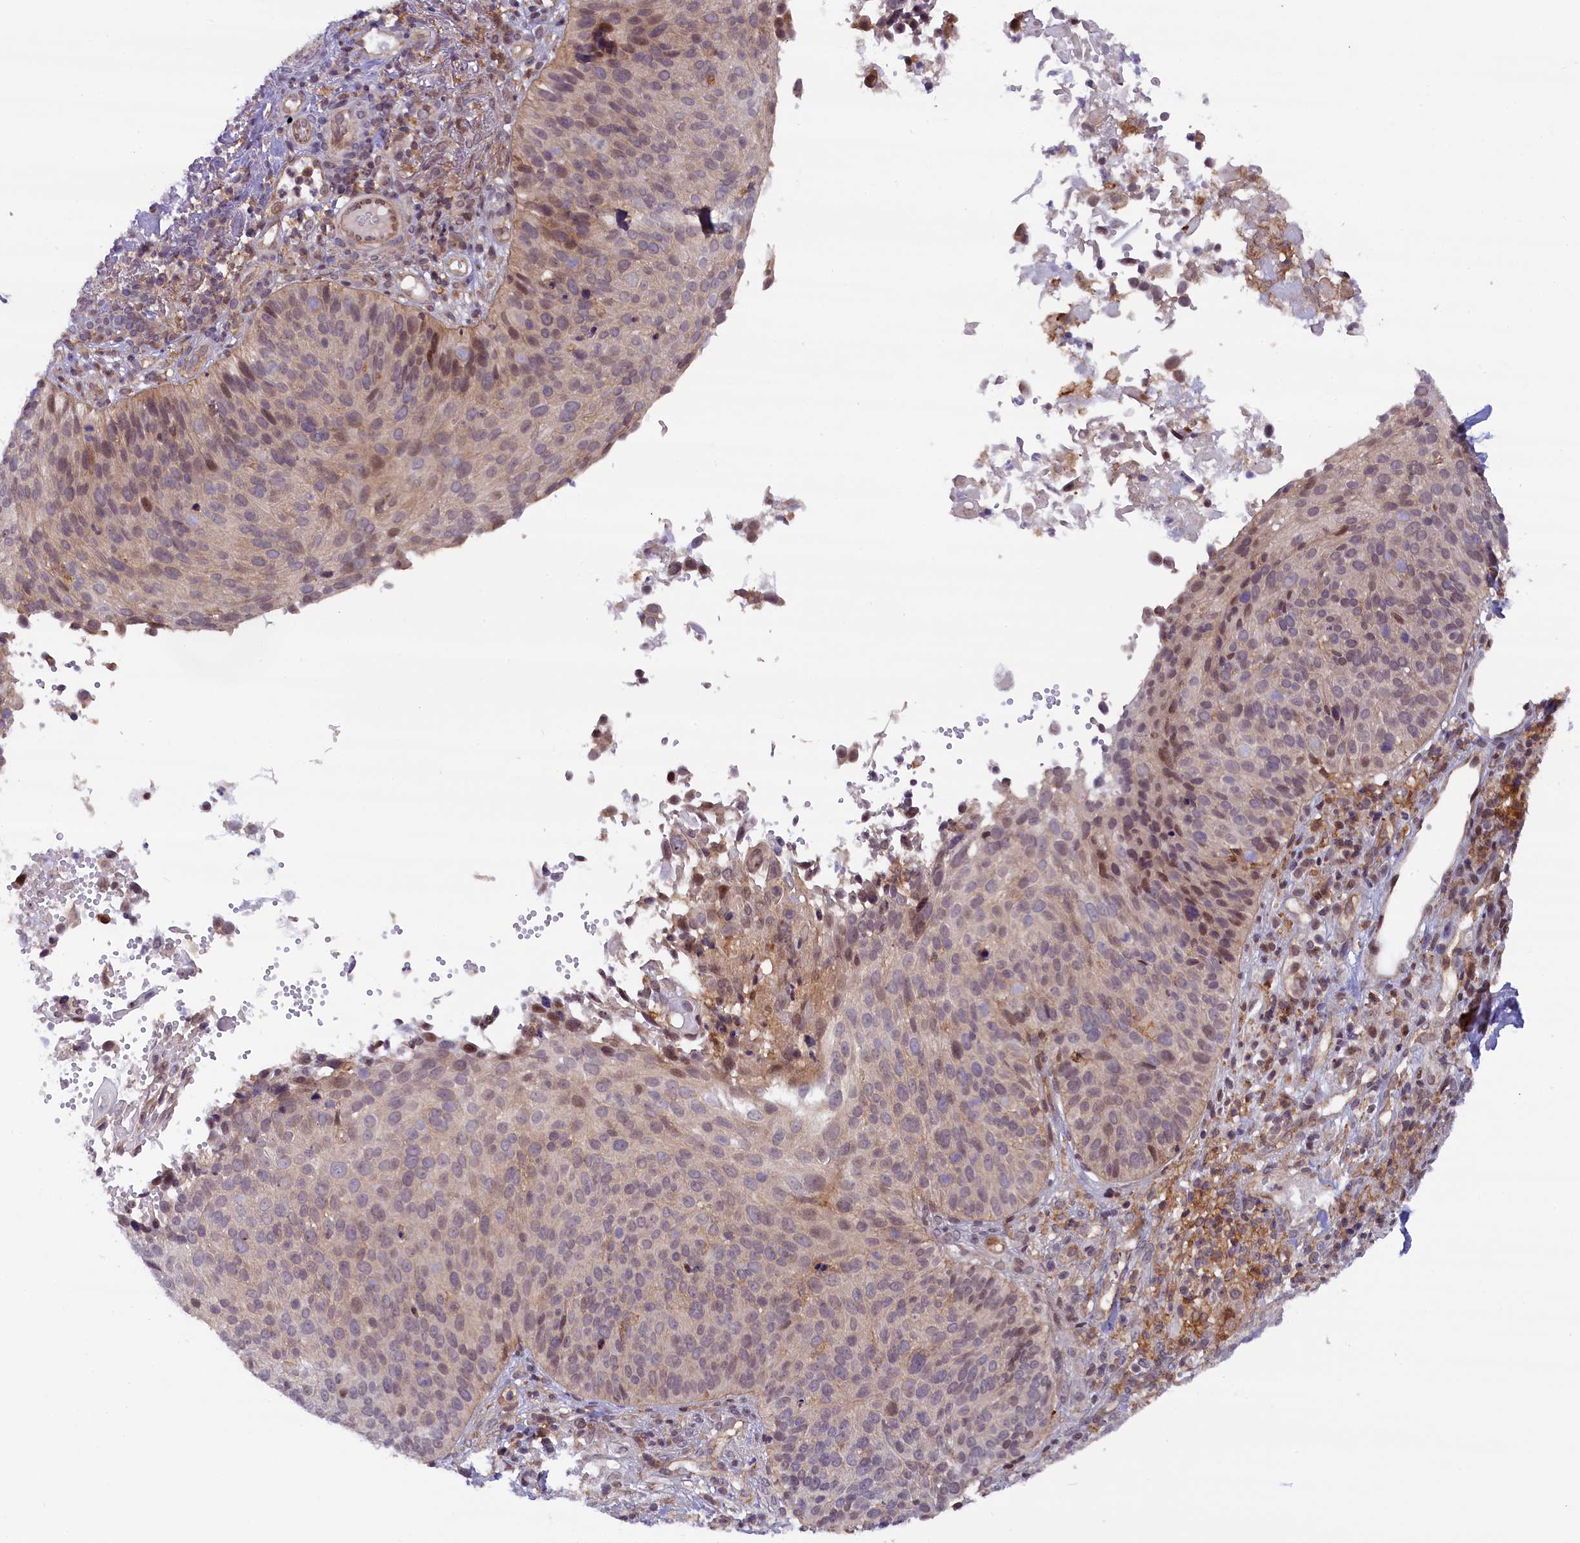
{"staining": {"intensity": "moderate", "quantity": "<25%", "location": "nuclear"}, "tissue": "cervical cancer", "cell_type": "Tumor cells", "image_type": "cancer", "snomed": [{"axis": "morphology", "description": "Squamous cell carcinoma, NOS"}, {"axis": "topography", "description": "Cervix"}], "caption": "Immunohistochemical staining of cervical cancer displays low levels of moderate nuclear expression in about <25% of tumor cells. The staining was performed using DAB to visualize the protein expression in brown, while the nuclei were stained in blue with hematoxylin (Magnification: 20x).", "gene": "FCHO1", "patient": {"sex": "female", "age": 74}}